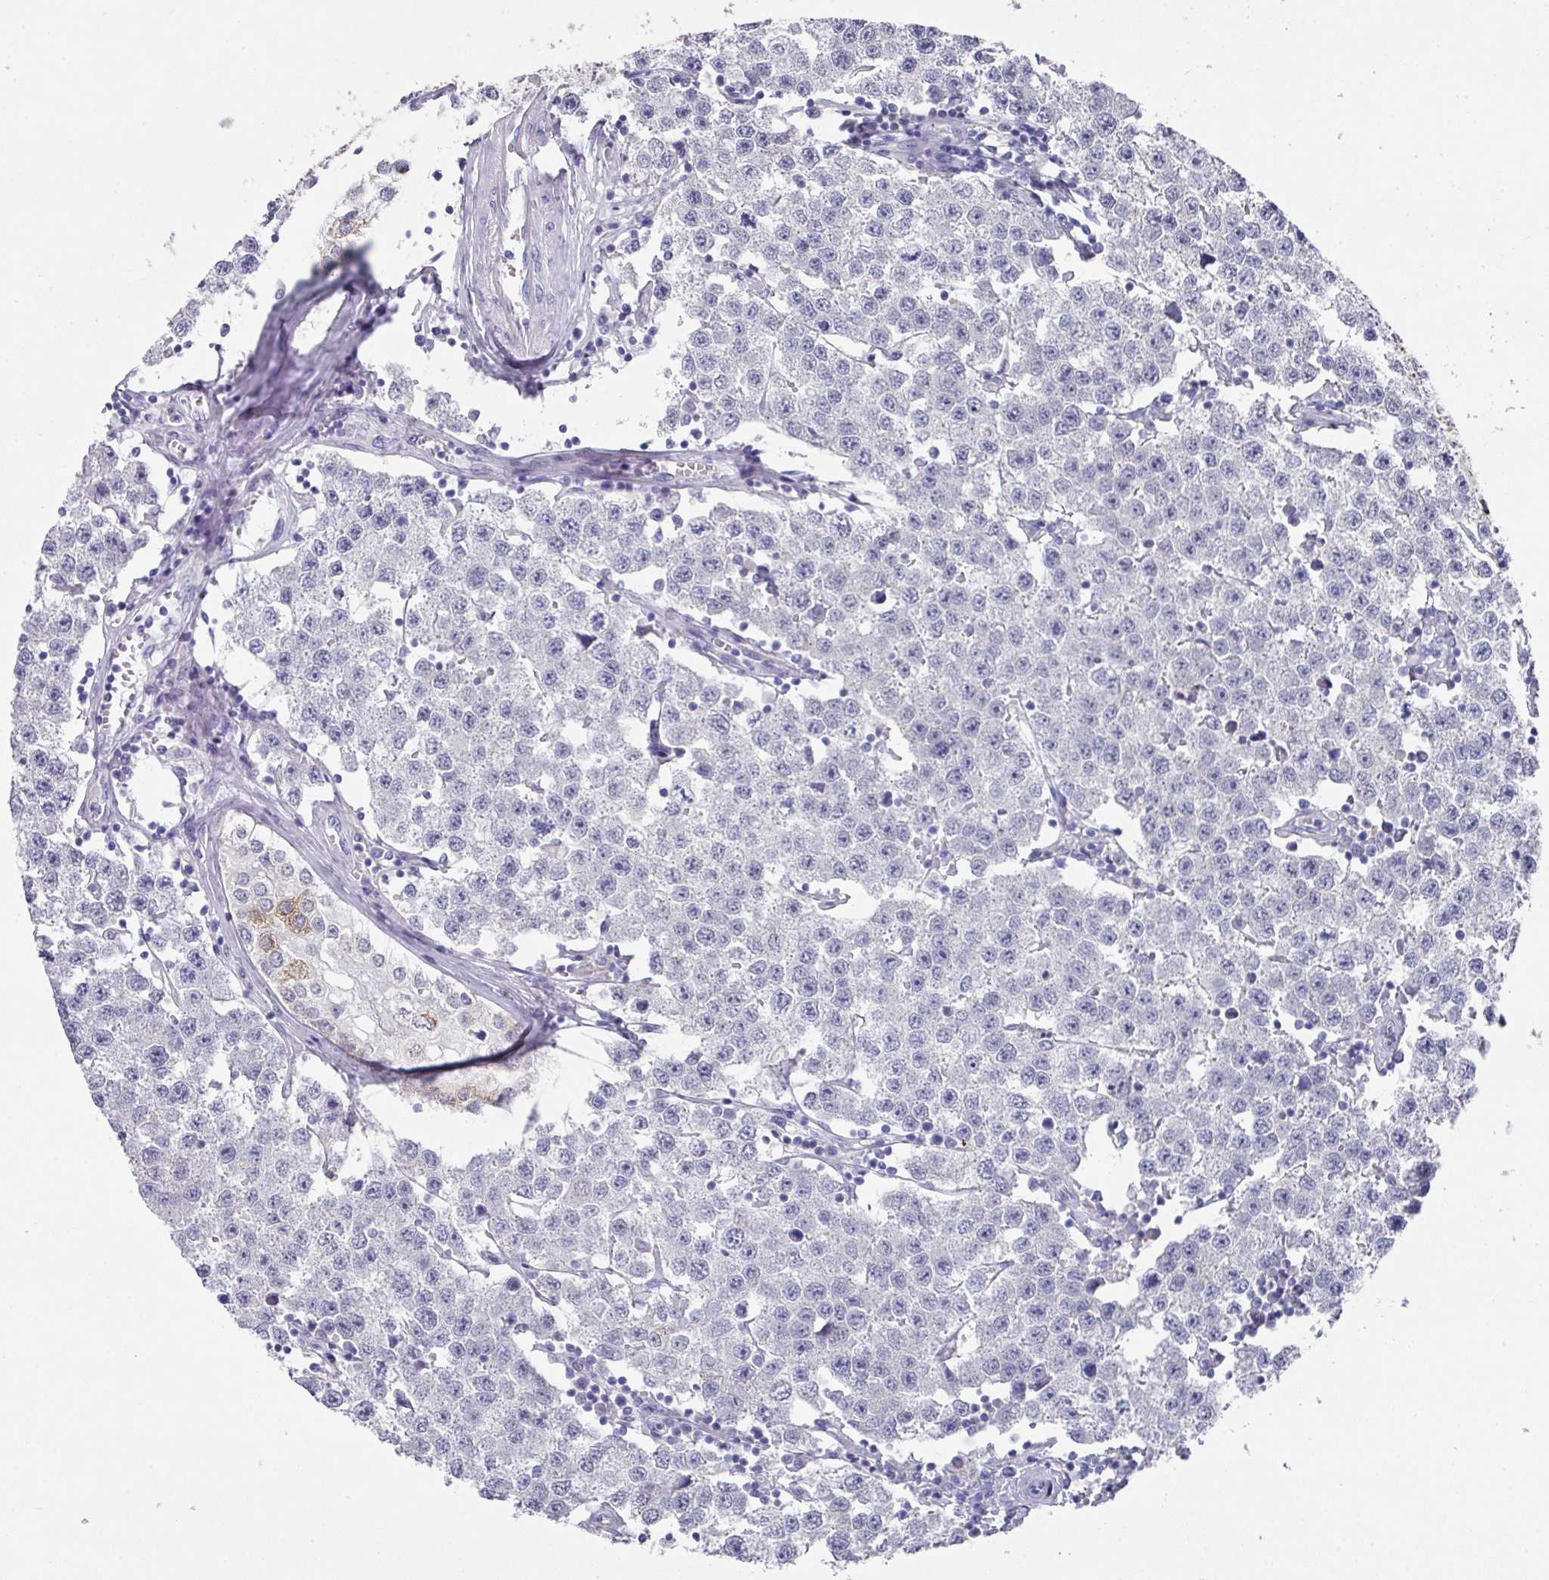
{"staining": {"intensity": "negative", "quantity": "none", "location": "none"}, "tissue": "testis cancer", "cell_type": "Tumor cells", "image_type": "cancer", "snomed": [{"axis": "morphology", "description": "Seminoma, NOS"}, {"axis": "topography", "description": "Testis"}], "caption": "Tumor cells show no significant expression in testis seminoma.", "gene": "DAZL", "patient": {"sex": "male", "age": 34}}